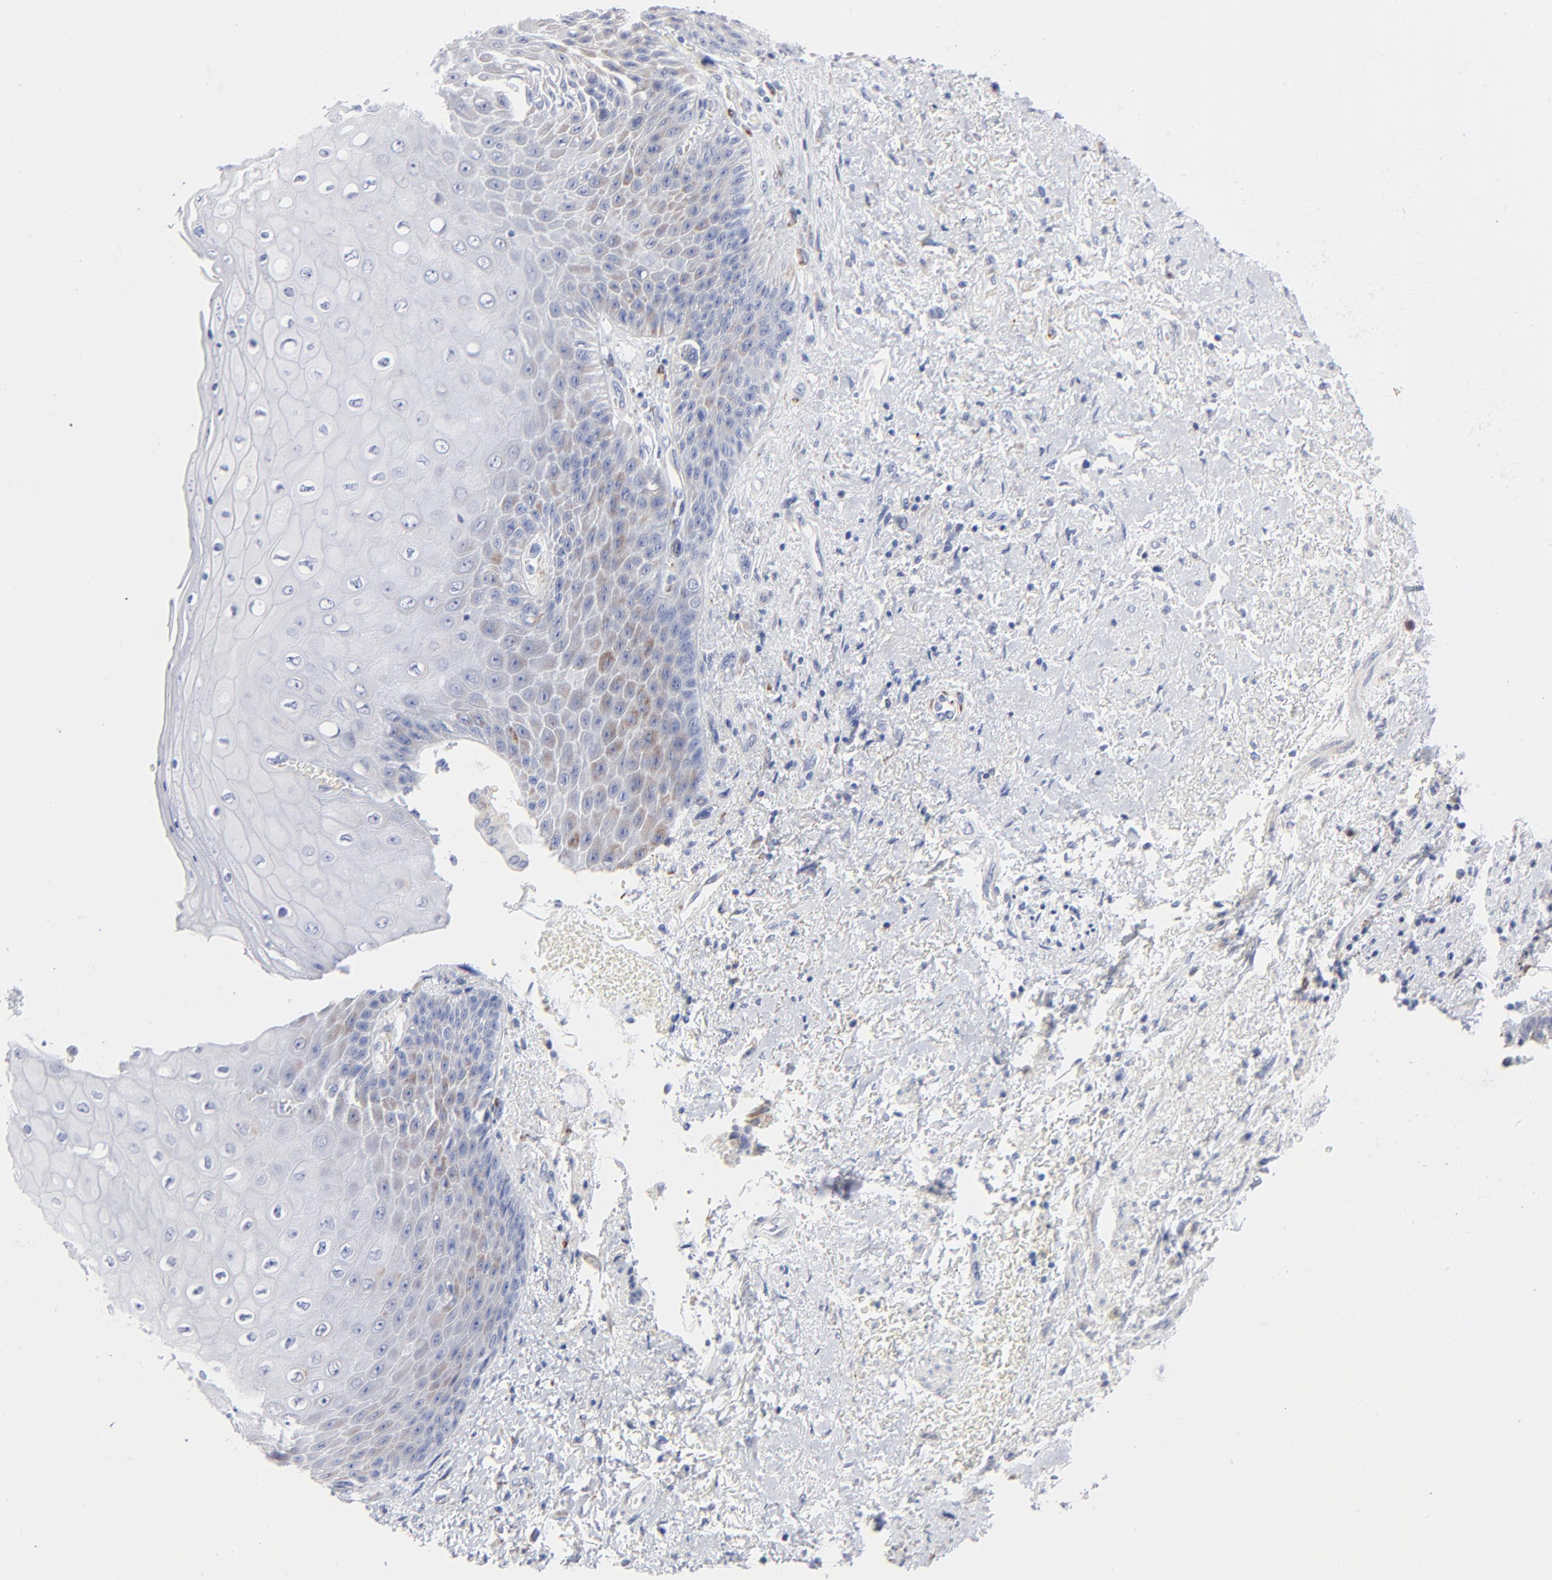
{"staining": {"intensity": "weak", "quantity": "<25%", "location": "cytoplasmic/membranous"}, "tissue": "skin", "cell_type": "Epidermal cells", "image_type": "normal", "snomed": [{"axis": "morphology", "description": "Normal tissue, NOS"}, {"axis": "topography", "description": "Anal"}], "caption": "Unremarkable skin was stained to show a protein in brown. There is no significant expression in epidermal cells.", "gene": "CHCHD10", "patient": {"sex": "female", "age": 46}}